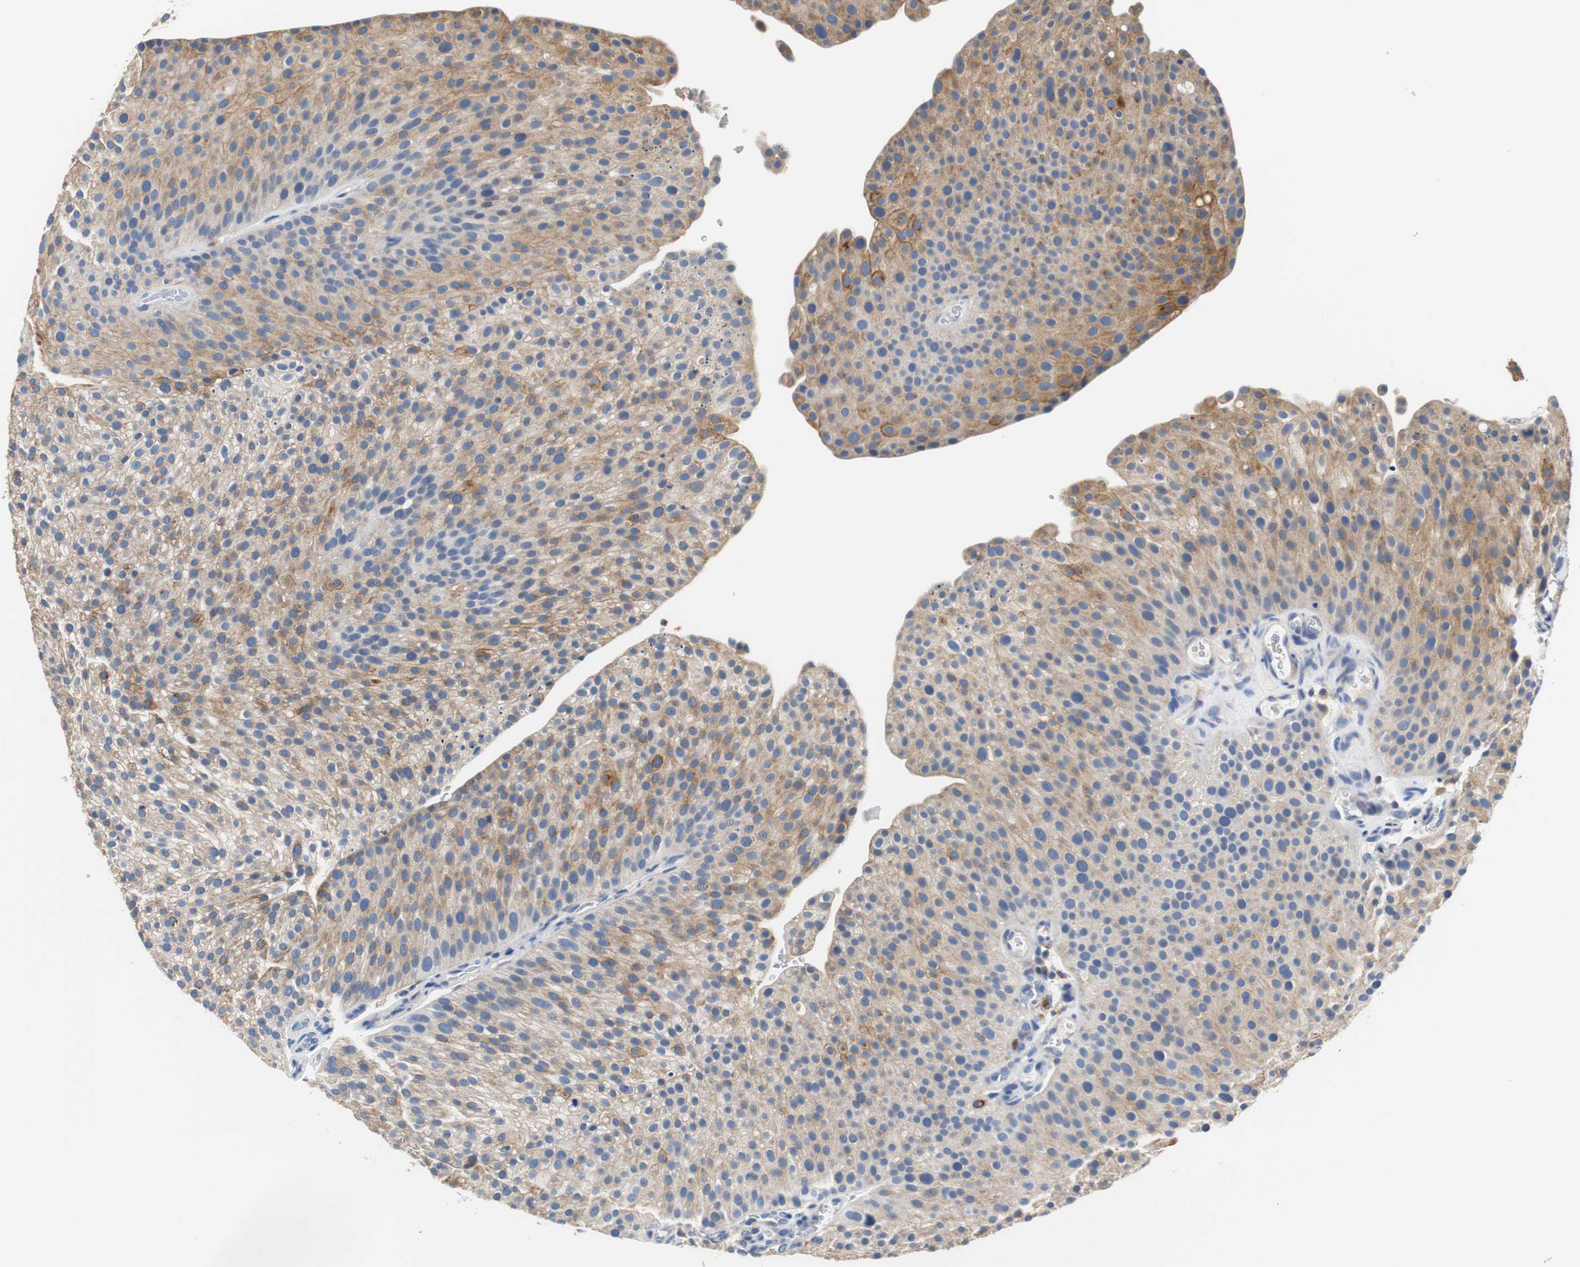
{"staining": {"intensity": "moderate", "quantity": ">75%", "location": "cytoplasmic/membranous"}, "tissue": "urothelial cancer", "cell_type": "Tumor cells", "image_type": "cancer", "snomed": [{"axis": "morphology", "description": "Urothelial carcinoma, Low grade"}, {"axis": "topography", "description": "Smooth muscle"}, {"axis": "topography", "description": "Urinary bladder"}], "caption": "Protein expression analysis of human low-grade urothelial carcinoma reveals moderate cytoplasmic/membranous expression in approximately >75% of tumor cells.", "gene": "VAMP8", "patient": {"sex": "male", "age": 60}}